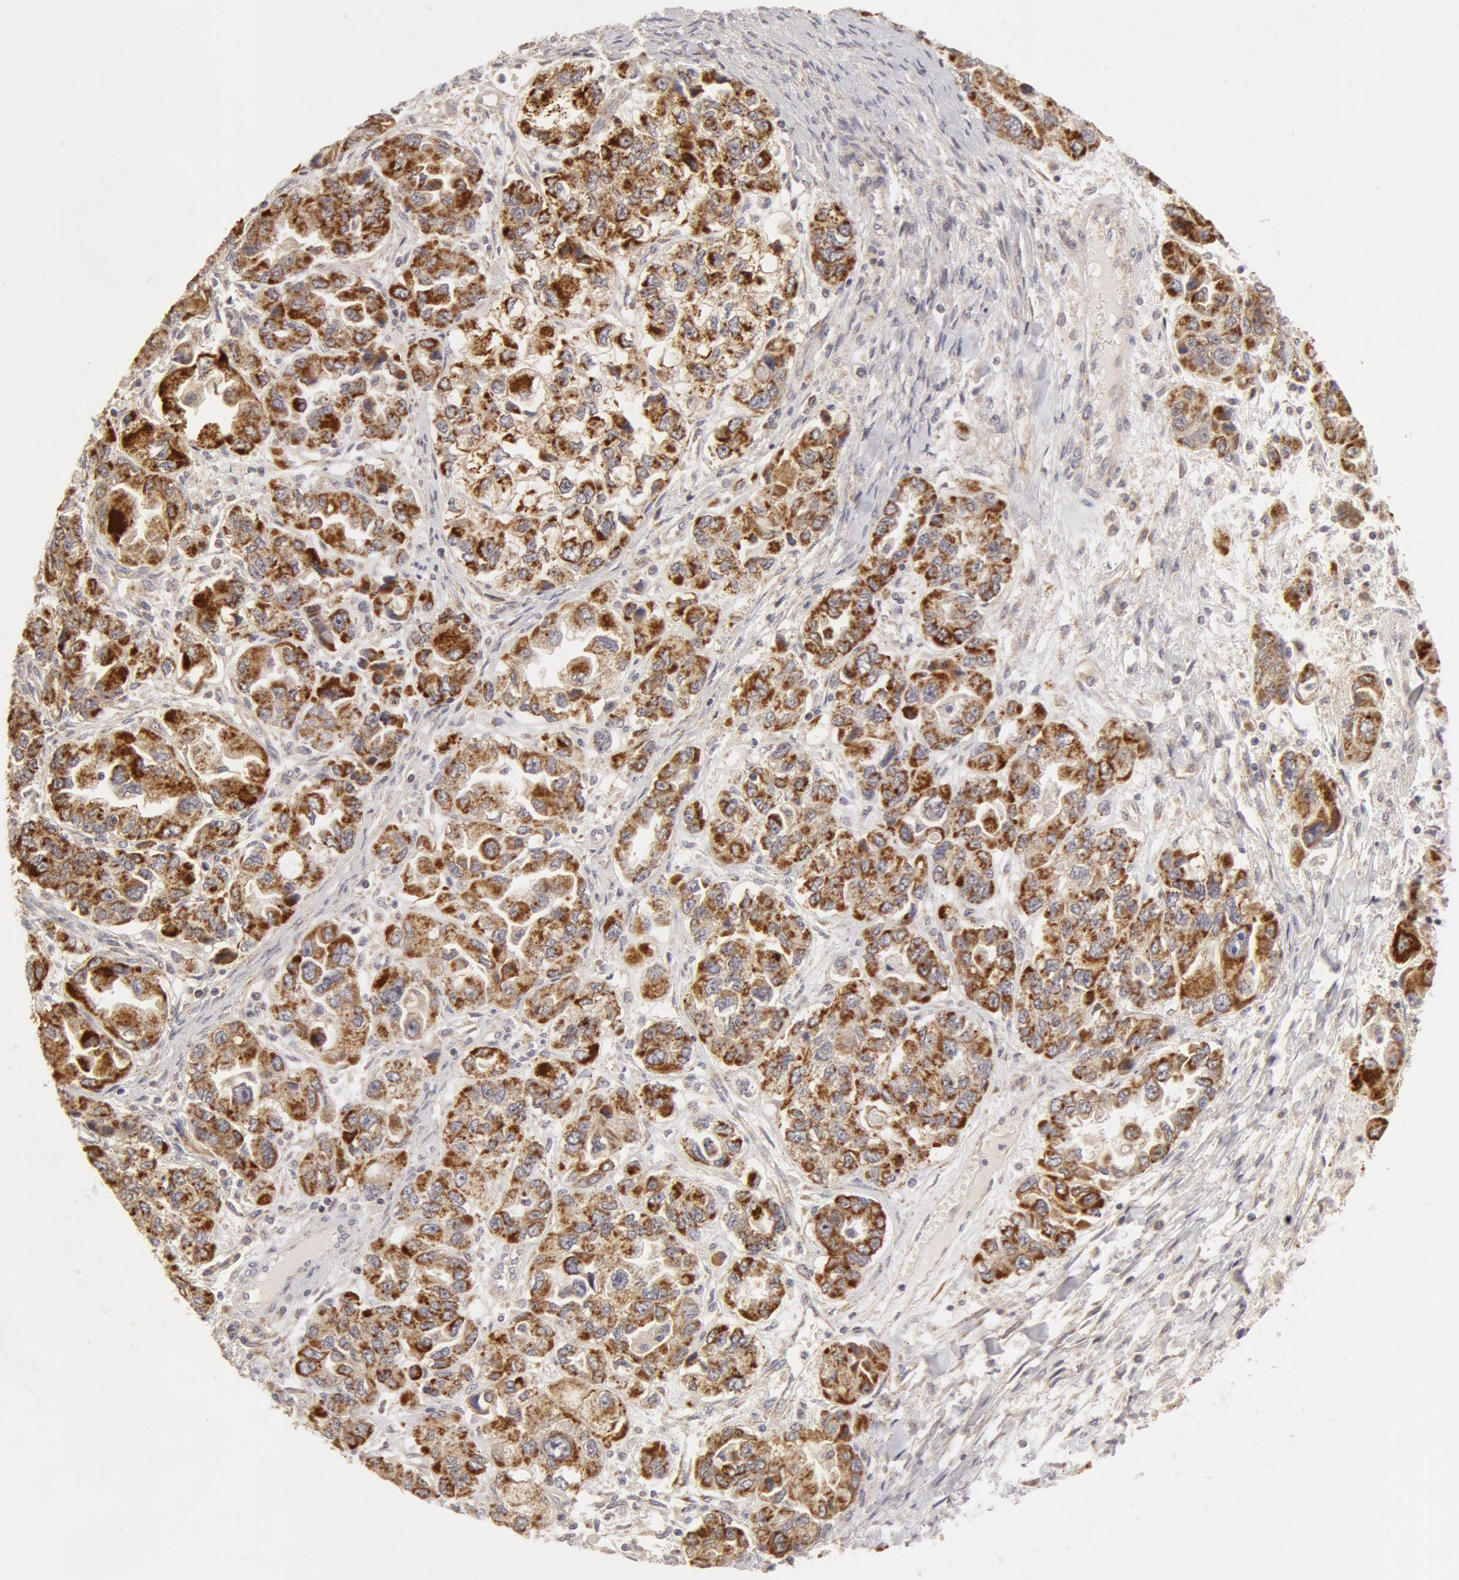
{"staining": {"intensity": "moderate", "quantity": ">75%", "location": "cytoplasmic/membranous"}, "tissue": "ovarian cancer", "cell_type": "Tumor cells", "image_type": "cancer", "snomed": [{"axis": "morphology", "description": "Cystadenocarcinoma, serous, NOS"}, {"axis": "topography", "description": "Ovary"}], "caption": "Moderate cytoplasmic/membranous positivity is present in approximately >75% of tumor cells in serous cystadenocarcinoma (ovarian).", "gene": "ADPRH", "patient": {"sex": "female", "age": 84}}